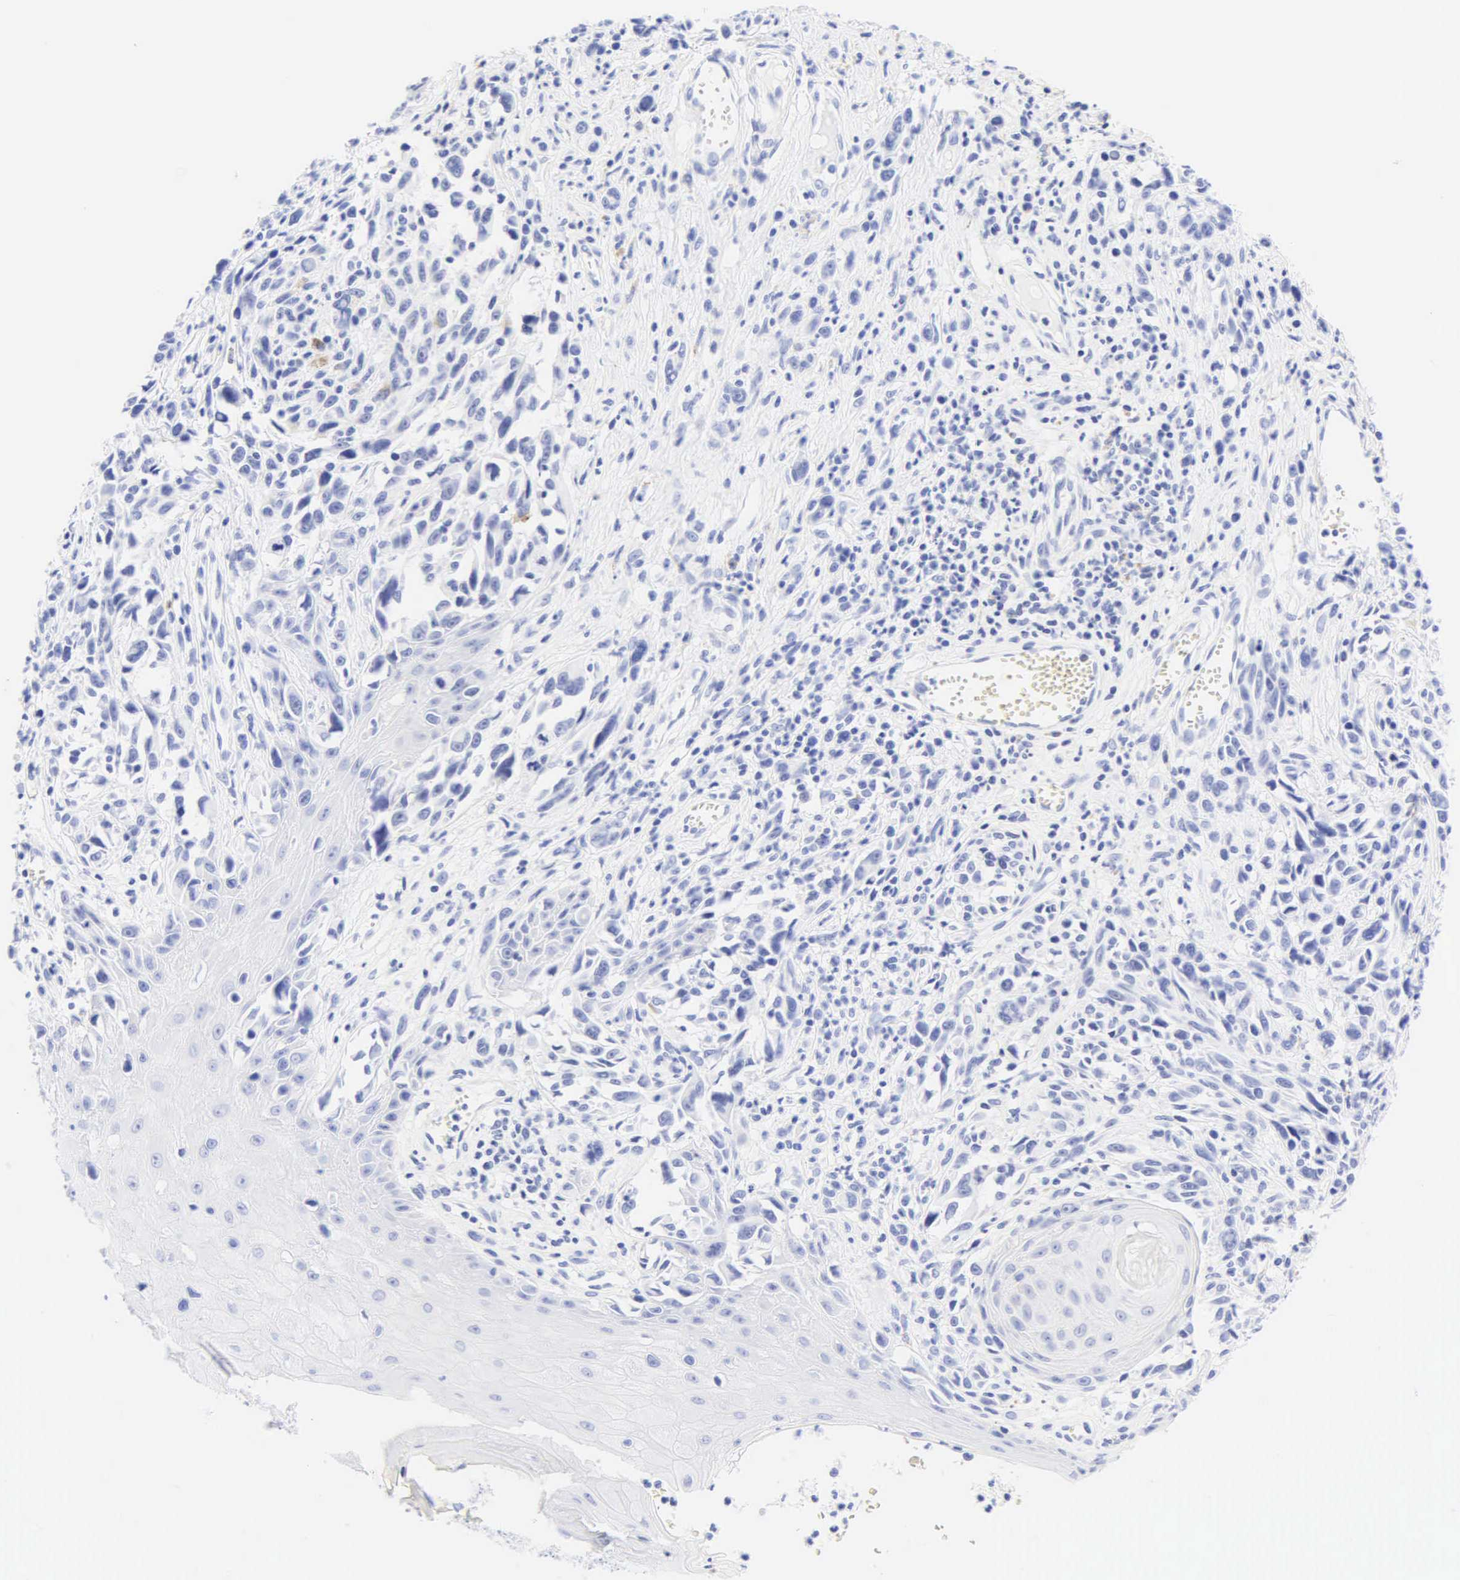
{"staining": {"intensity": "negative", "quantity": "none", "location": "none"}, "tissue": "melanoma", "cell_type": "Tumor cells", "image_type": "cancer", "snomed": [{"axis": "morphology", "description": "Malignant melanoma, NOS"}, {"axis": "topography", "description": "Skin"}], "caption": "An IHC image of malignant melanoma is shown. There is no staining in tumor cells of malignant melanoma. (Brightfield microscopy of DAB (3,3'-diaminobenzidine) immunohistochemistry (IHC) at high magnification).", "gene": "KRT20", "patient": {"sex": "female", "age": 82}}